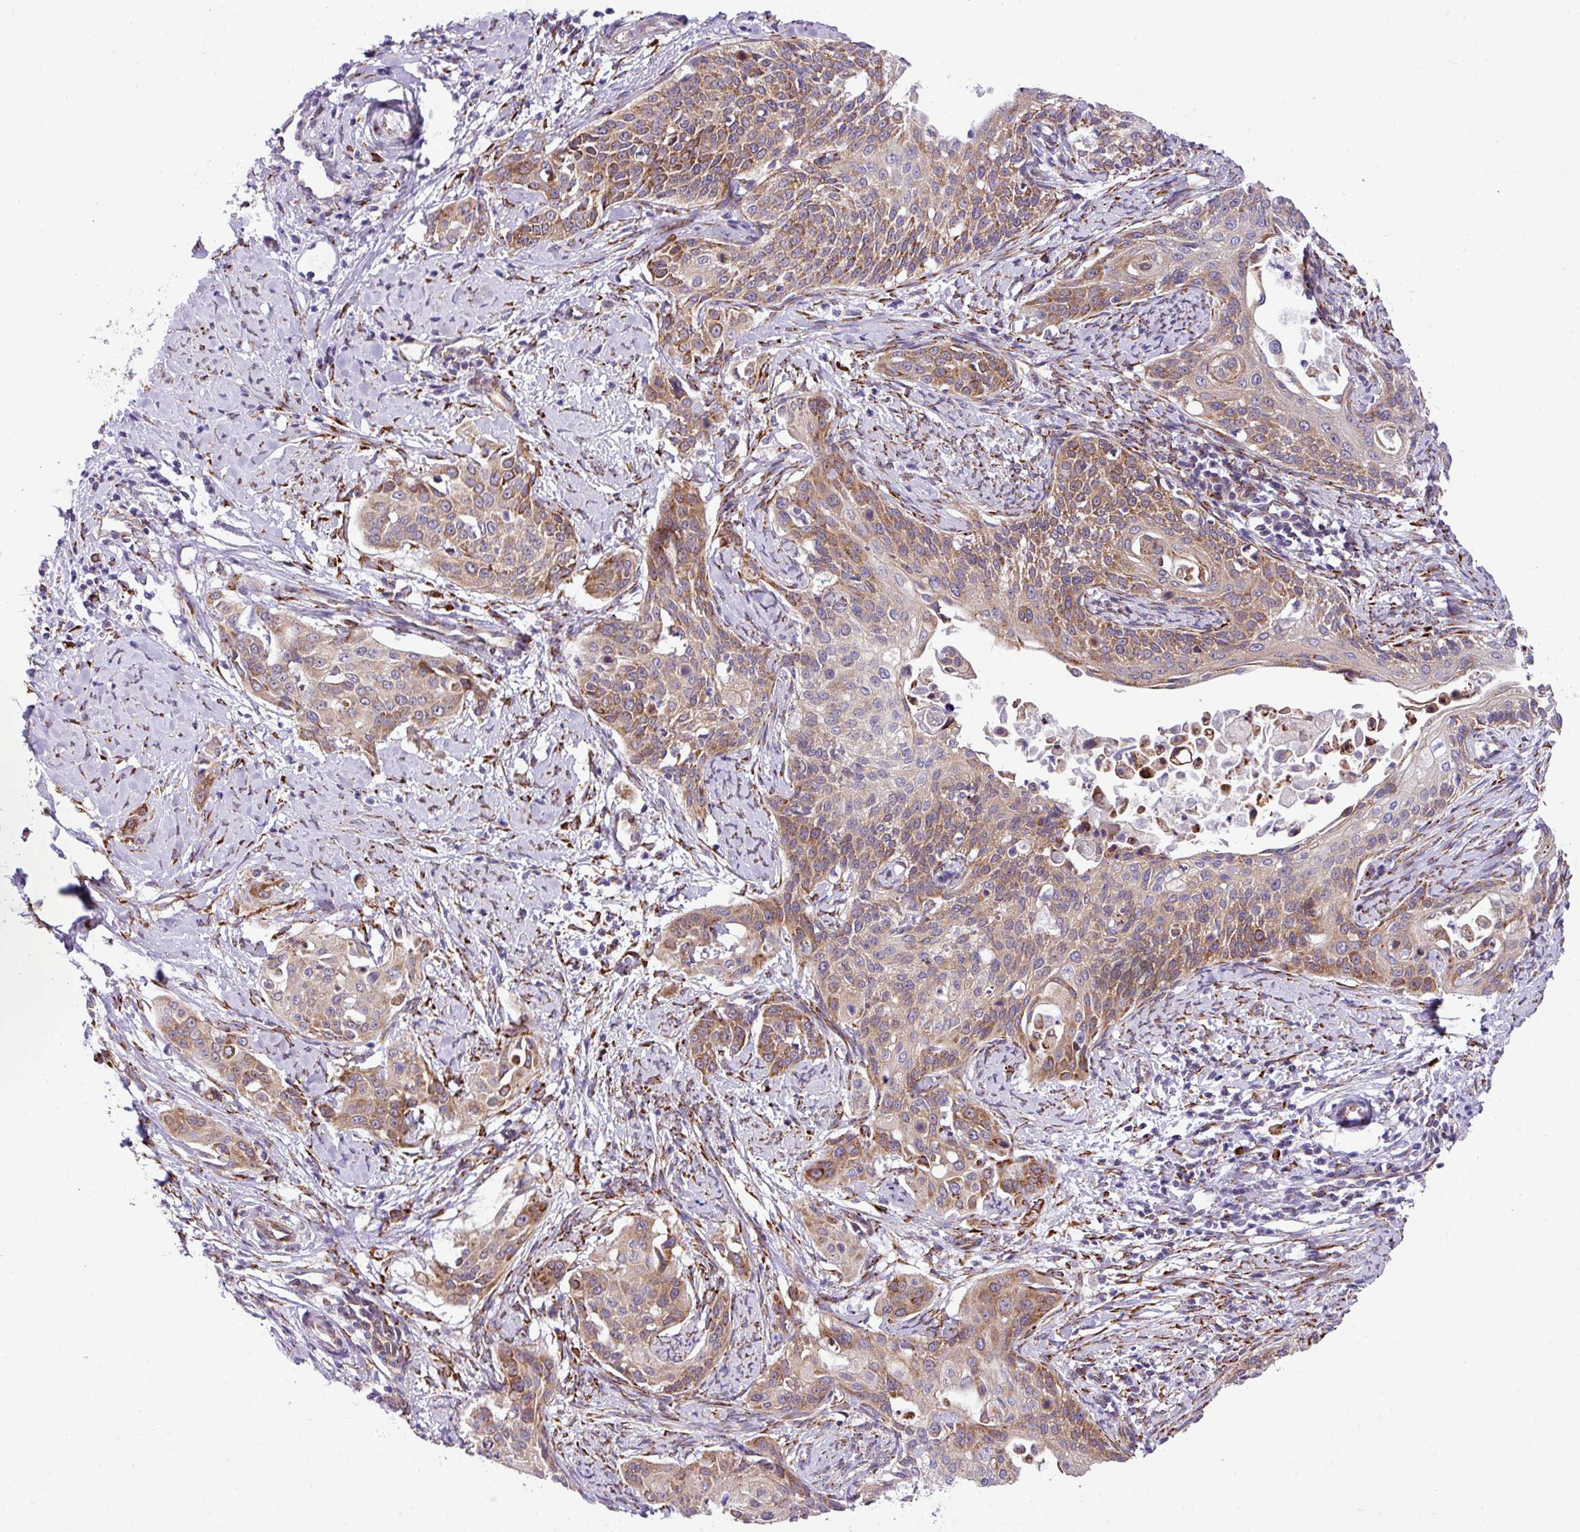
{"staining": {"intensity": "moderate", "quantity": ">75%", "location": "cytoplasmic/membranous"}, "tissue": "cervical cancer", "cell_type": "Tumor cells", "image_type": "cancer", "snomed": [{"axis": "morphology", "description": "Squamous cell carcinoma, NOS"}, {"axis": "topography", "description": "Cervix"}], "caption": "A brown stain highlights moderate cytoplasmic/membranous positivity of a protein in cervical cancer (squamous cell carcinoma) tumor cells.", "gene": "CFAP97", "patient": {"sex": "female", "age": 44}}